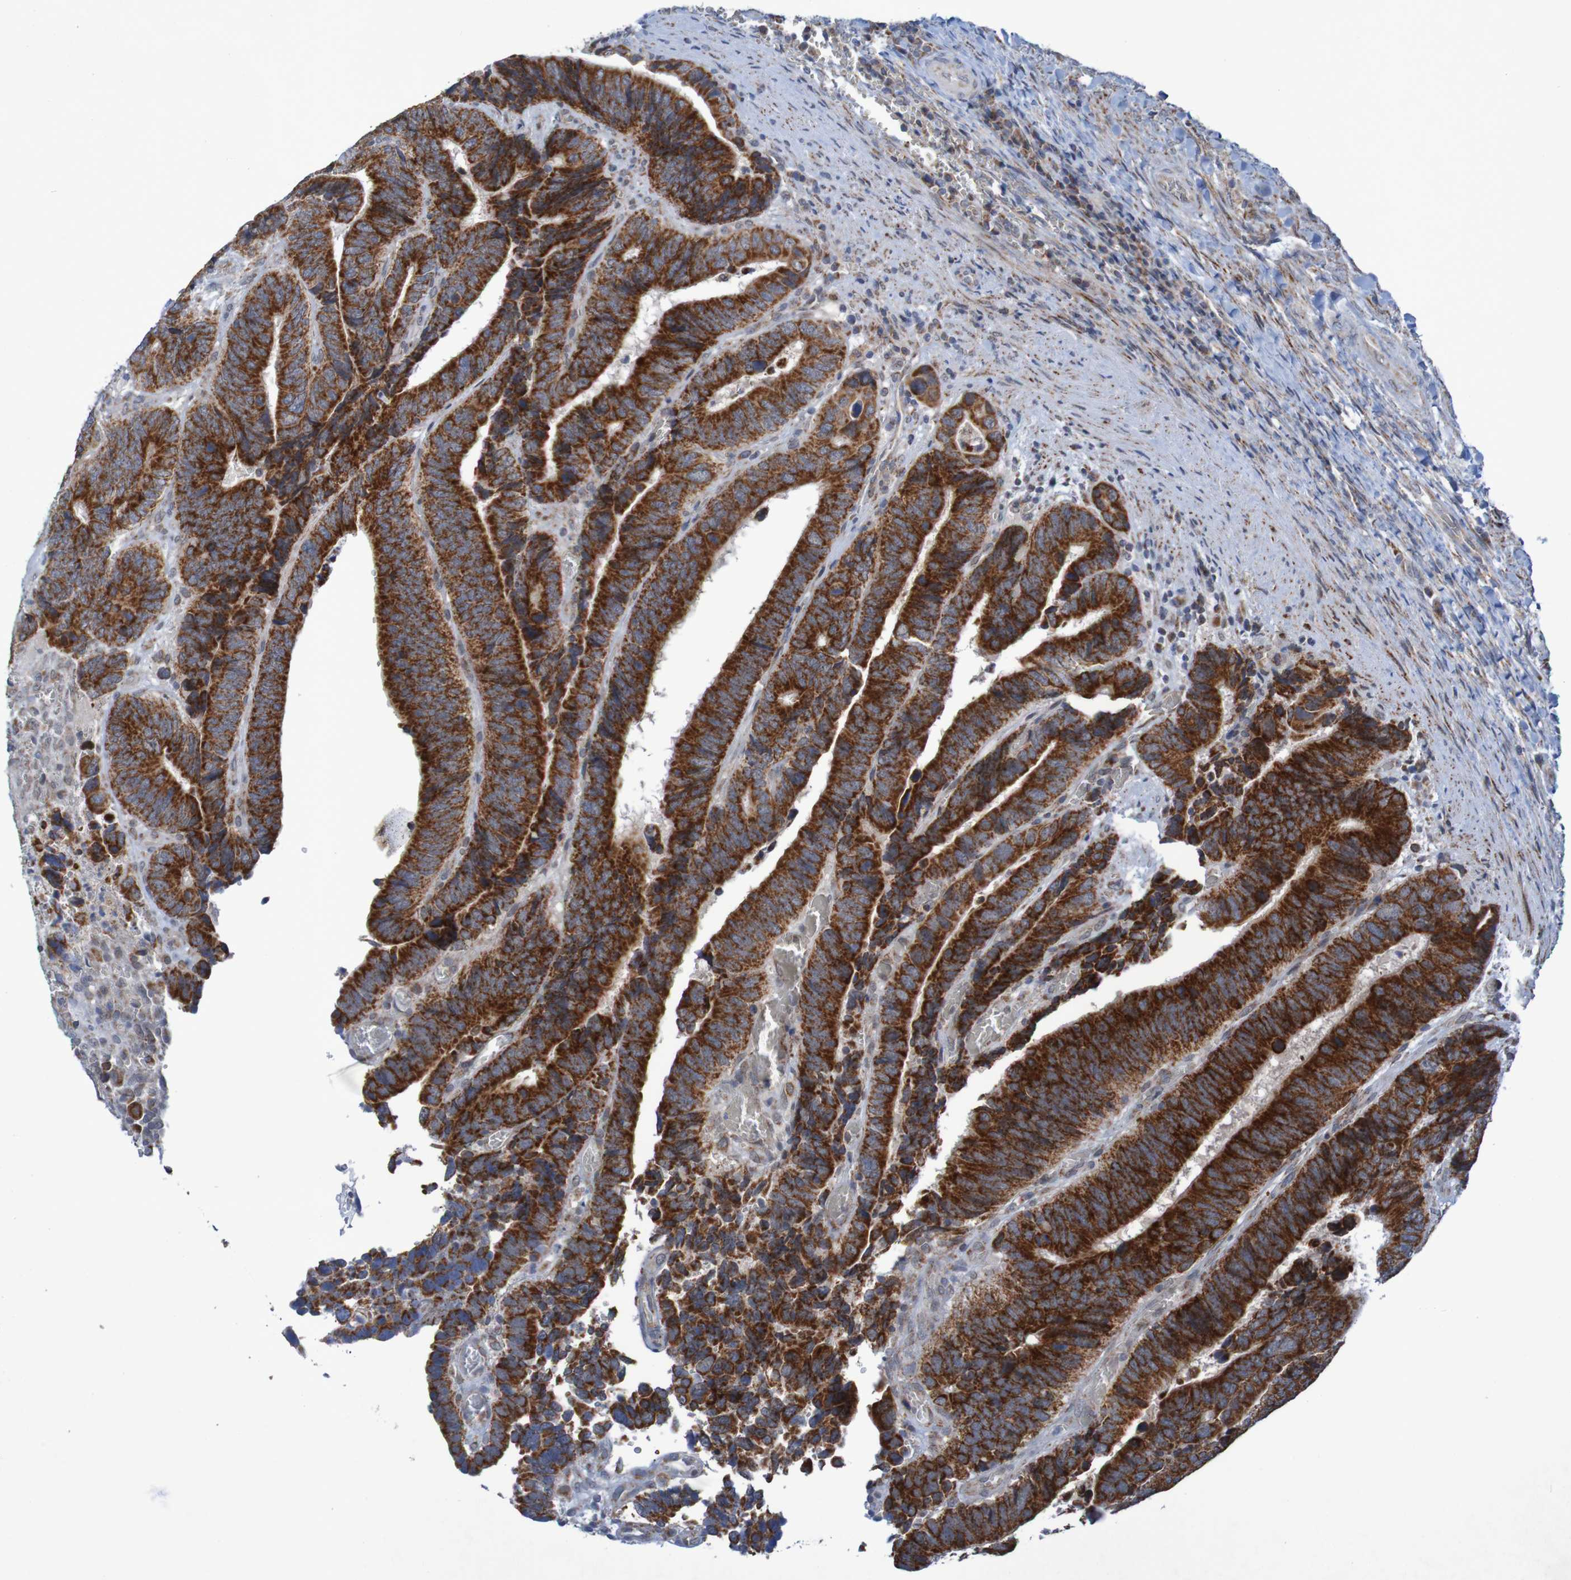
{"staining": {"intensity": "strong", "quantity": ">75%", "location": "cytoplasmic/membranous"}, "tissue": "colorectal cancer", "cell_type": "Tumor cells", "image_type": "cancer", "snomed": [{"axis": "morphology", "description": "Adenocarcinoma, NOS"}, {"axis": "topography", "description": "Colon"}], "caption": "The image demonstrates immunohistochemical staining of colorectal cancer. There is strong cytoplasmic/membranous positivity is identified in approximately >75% of tumor cells. (Stains: DAB (3,3'-diaminobenzidine) in brown, nuclei in blue, Microscopy: brightfield microscopy at high magnification).", "gene": "CCDC51", "patient": {"sex": "male", "age": 72}}